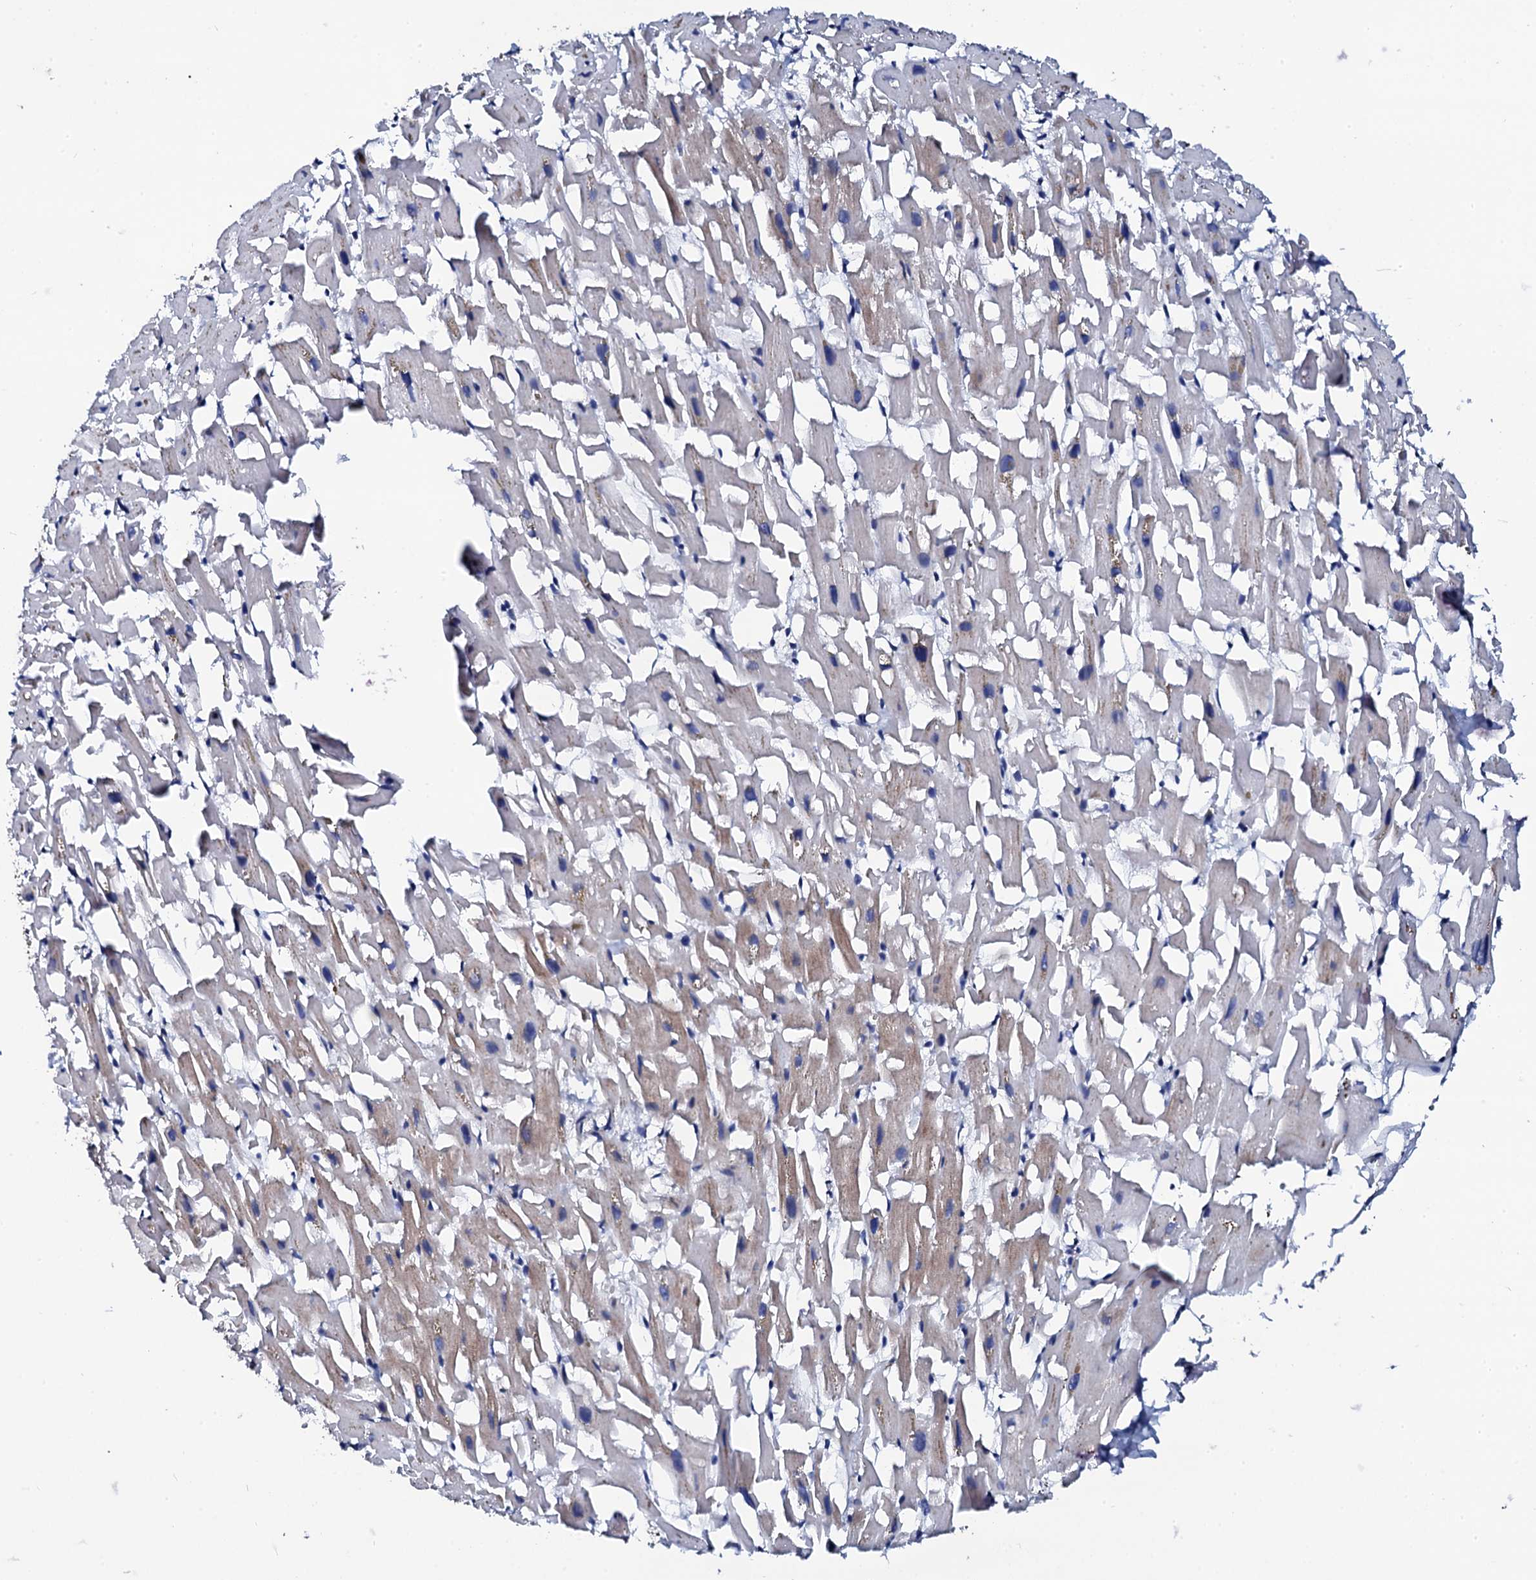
{"staining": {"intensity": "moderate", "quantity": "25%-75%", "location": "cytoplasmic/membranous"}, "tissue": "heart muscle", "cell_type": "Cardiomyocytes", "image_type": "normal", "snomed": [{"axis": "morphology", "description": "Normal tissue, NOS"}, {"axis": "topography", "description": "Heart"}], "caption": "IHC (DAB (3,3'-diaminobenzidine)) staining of normal heart muscle exhibits moderate cytoplasmic/membranous protein positivity in approximately 25%-75% of cardiomyocytes.", "gene": "COG4", "patient": {"sex": "female", "age": 64}}